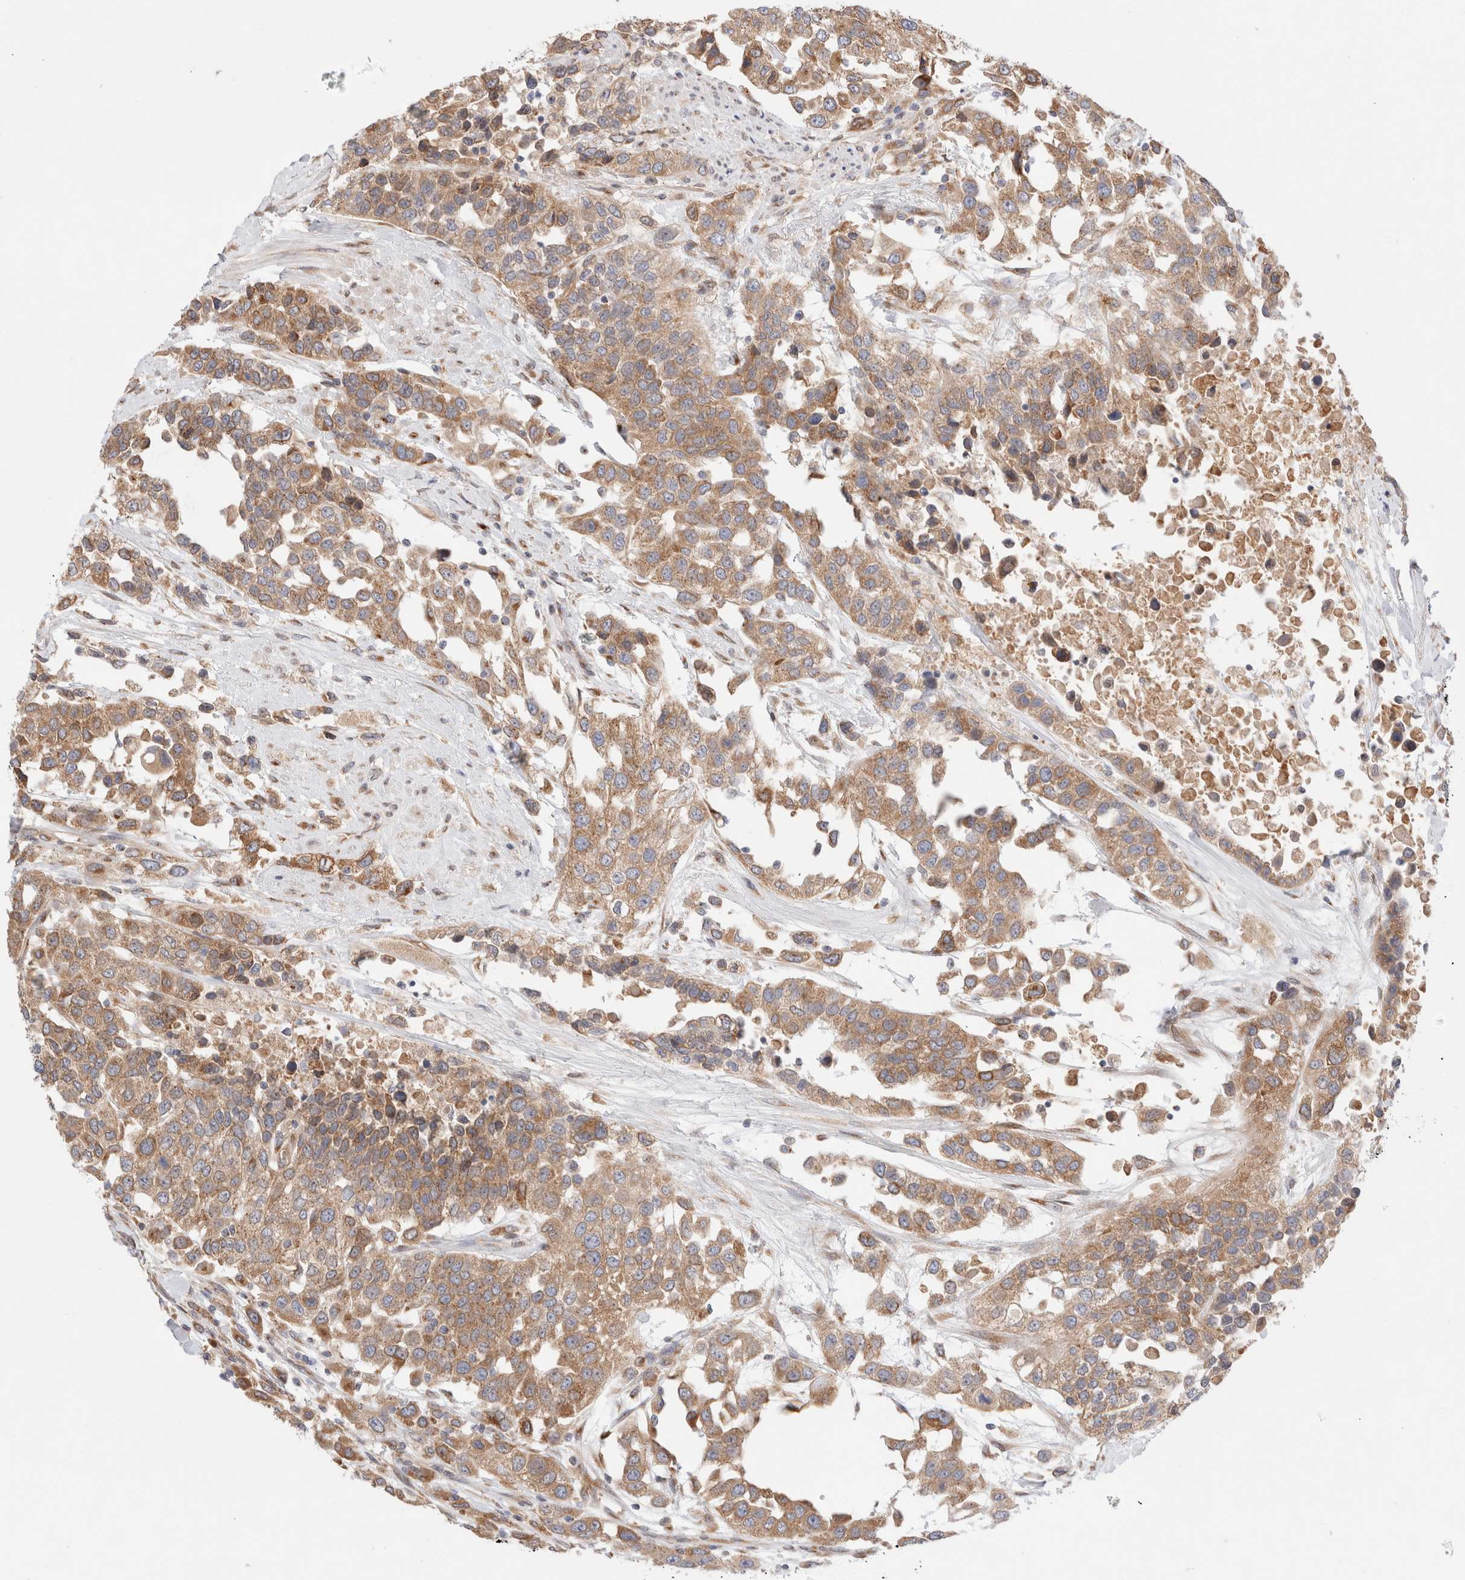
{"staining": {"intensity": "moderate", "quantity": ">75%", "location": "cytoplasmic/membranous"}, "tissue": "urothelial cancer", "cell_type": "Tumor cells", "image_type": "cancer", "snomed": [{"axis": "morphology", "description": "Urothelial carcinoma, High grade"}, {"axis": "topography", "description": "Urinary bladder"}], "caption": "A brown stain labels moderate cytoplasmic/membranous positivity of a protein in urothelial cancer tumor cells.", "gene": "LMAN2L", "patient": {"sex": "female", "age": 80}}